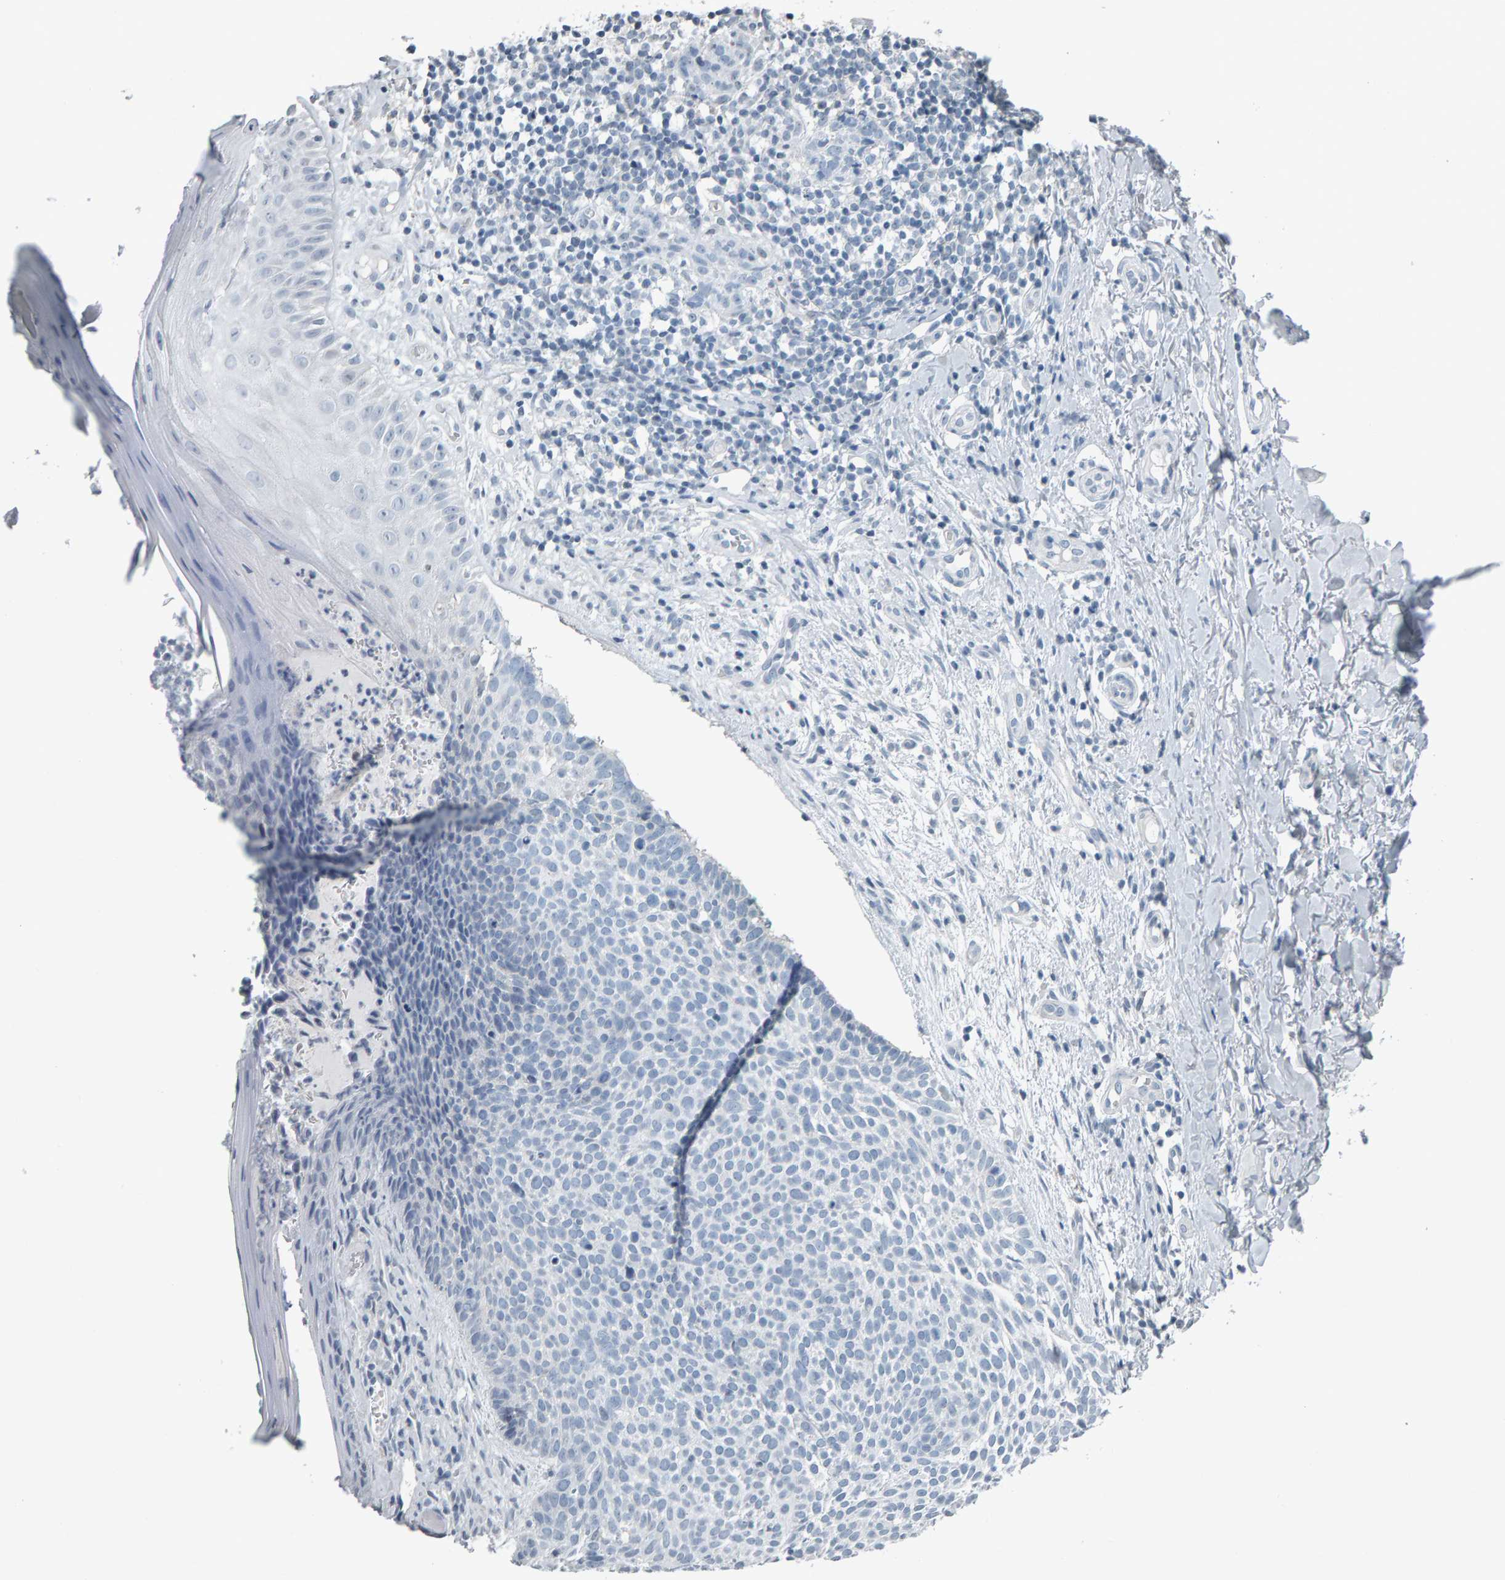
{"staining": {"intensity": "negative", "quantity": "none", "location": "none"}, "tissue": "skin cancer", "cell_type": "Tumor cells", "image_type": "cancer", "snomed": [{"axis": "morphology", "description": "Normal tissue, NOS"}, {"axis": "morphology", "description": "Basal cell carcinoma"}, {"axis": "topography", "description": "Skin"}], "caption": "High power microscopy histopathology image of an IHC histopathology image of skin cancer, revealing no significant staining in tumor cells.", "gene": "PYY", "patient": {"sex": "male", "age": 67}}